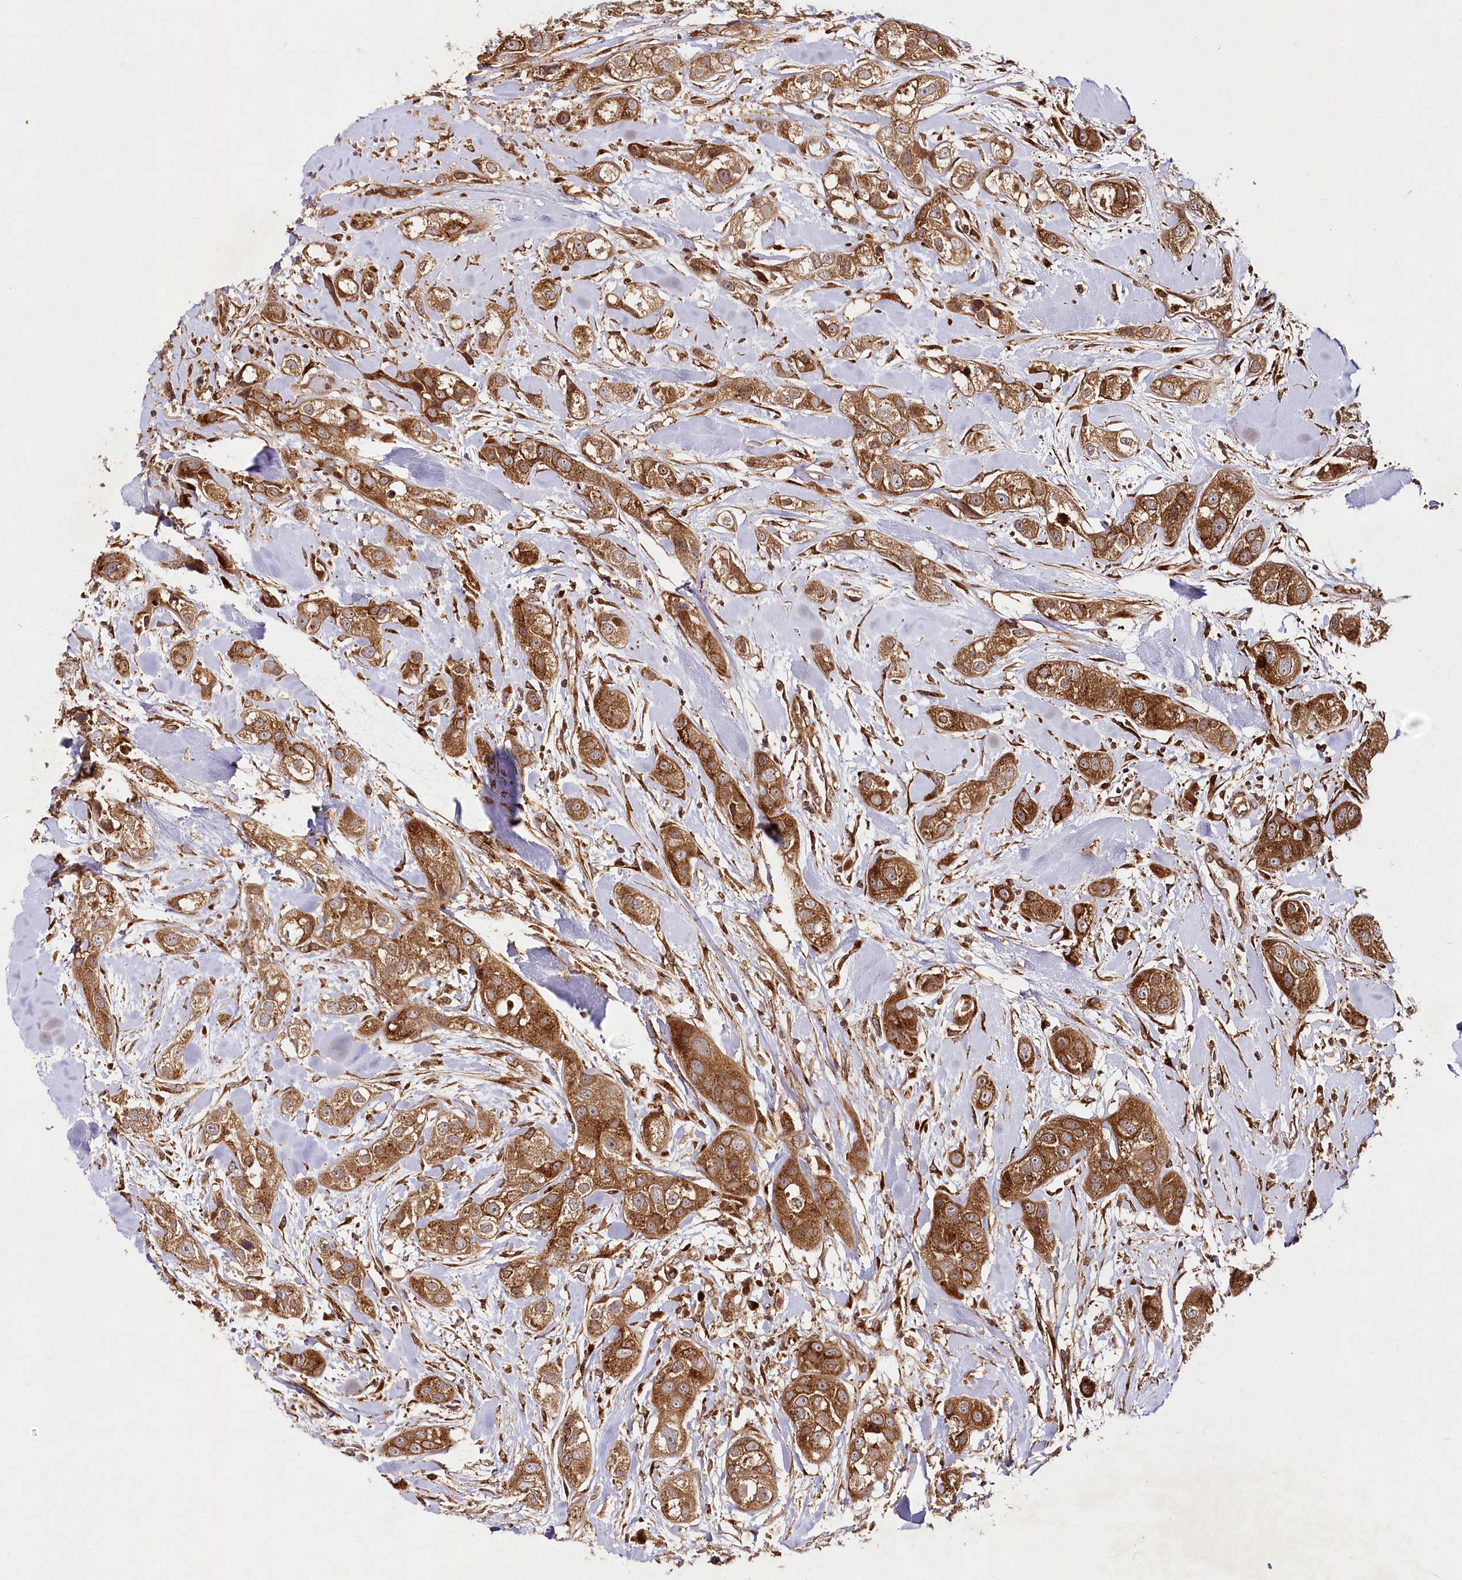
{"staining": {"intensity": "strong", "quantity": ">75%", "location": "cytoplasmic/membranous"}, "tissue": "head and neck cancer", "cell_type": "Tumor cells", "image_type": "cancer", "snomed": [{"axis": "morphology", "description": "Normal tissue, NOS"}, {"axis": "morphology", "description": "Squamous cell carcinoma, NOS"}, {"axis": "topography", "description": "Skeletal muscle"}, {"axis": "topography", "description": "Head-Neck"}], "caption": "This micrograph shows immunohistochemistry staining of head and neck squamous cell carcinoma, with high strong cytoplasmic/membranous positivity in about >75% of tumor cells.", "gene": "COPG1", "patient": {"sex": "male", "age": 51}}